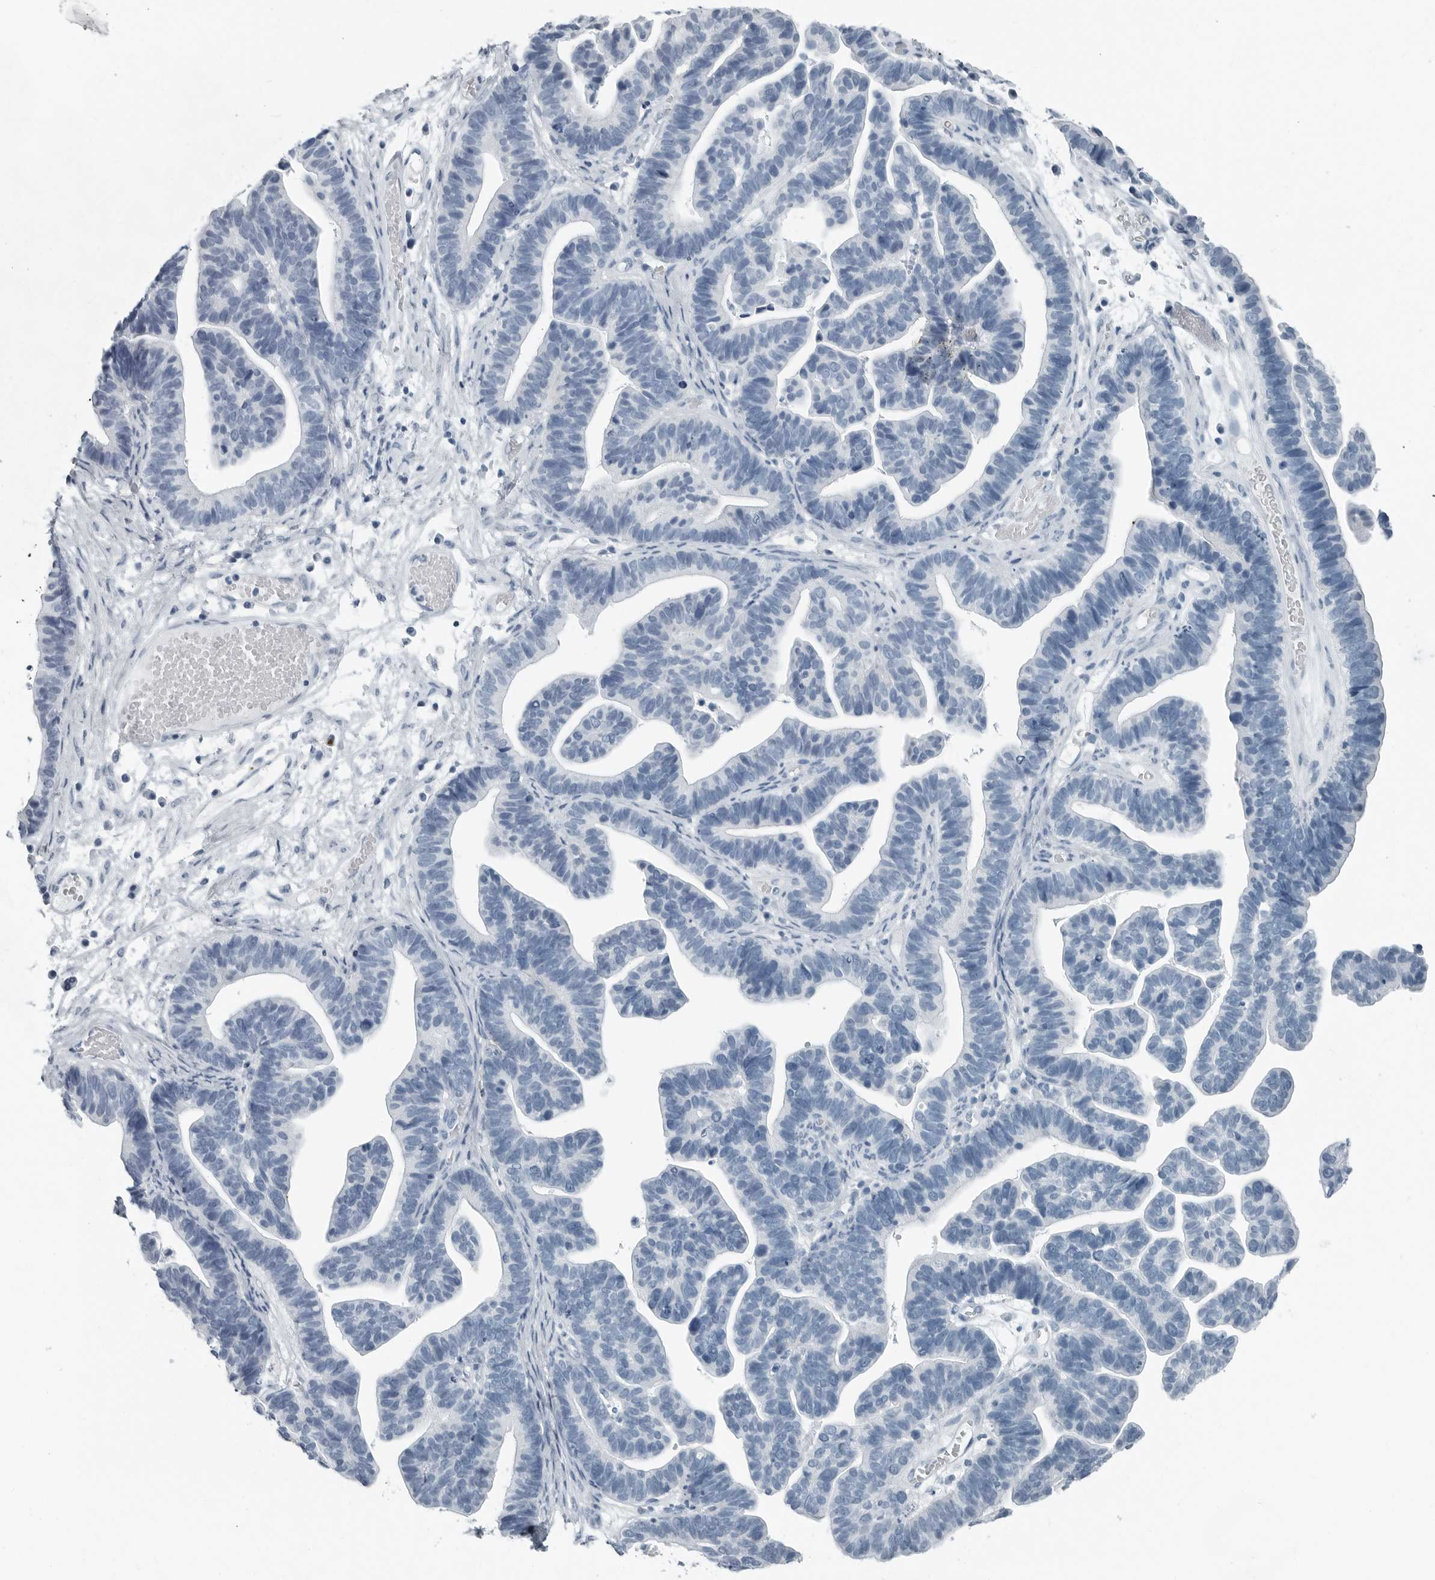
{"staining": {"intensity": "negative", "quantity": "none", "location": "none"}, "tissue": "ovarian cancer", "cell_type": "Tumor cells", "image_type": "cancer", "snomed": [{"axis": "morphology", "description": "Cystadenocarcinoma, serous, NOS"}, {"axis": "topography", "description": "Ovary"}], "caption": "A high-resolution histopathology image shows immunohistochemistry staining of ovarian cancer, which reveals no significant positivity in tumor cells.", "gene": "ZPBP2", "patient": {"sex": "female", "age": 56}}